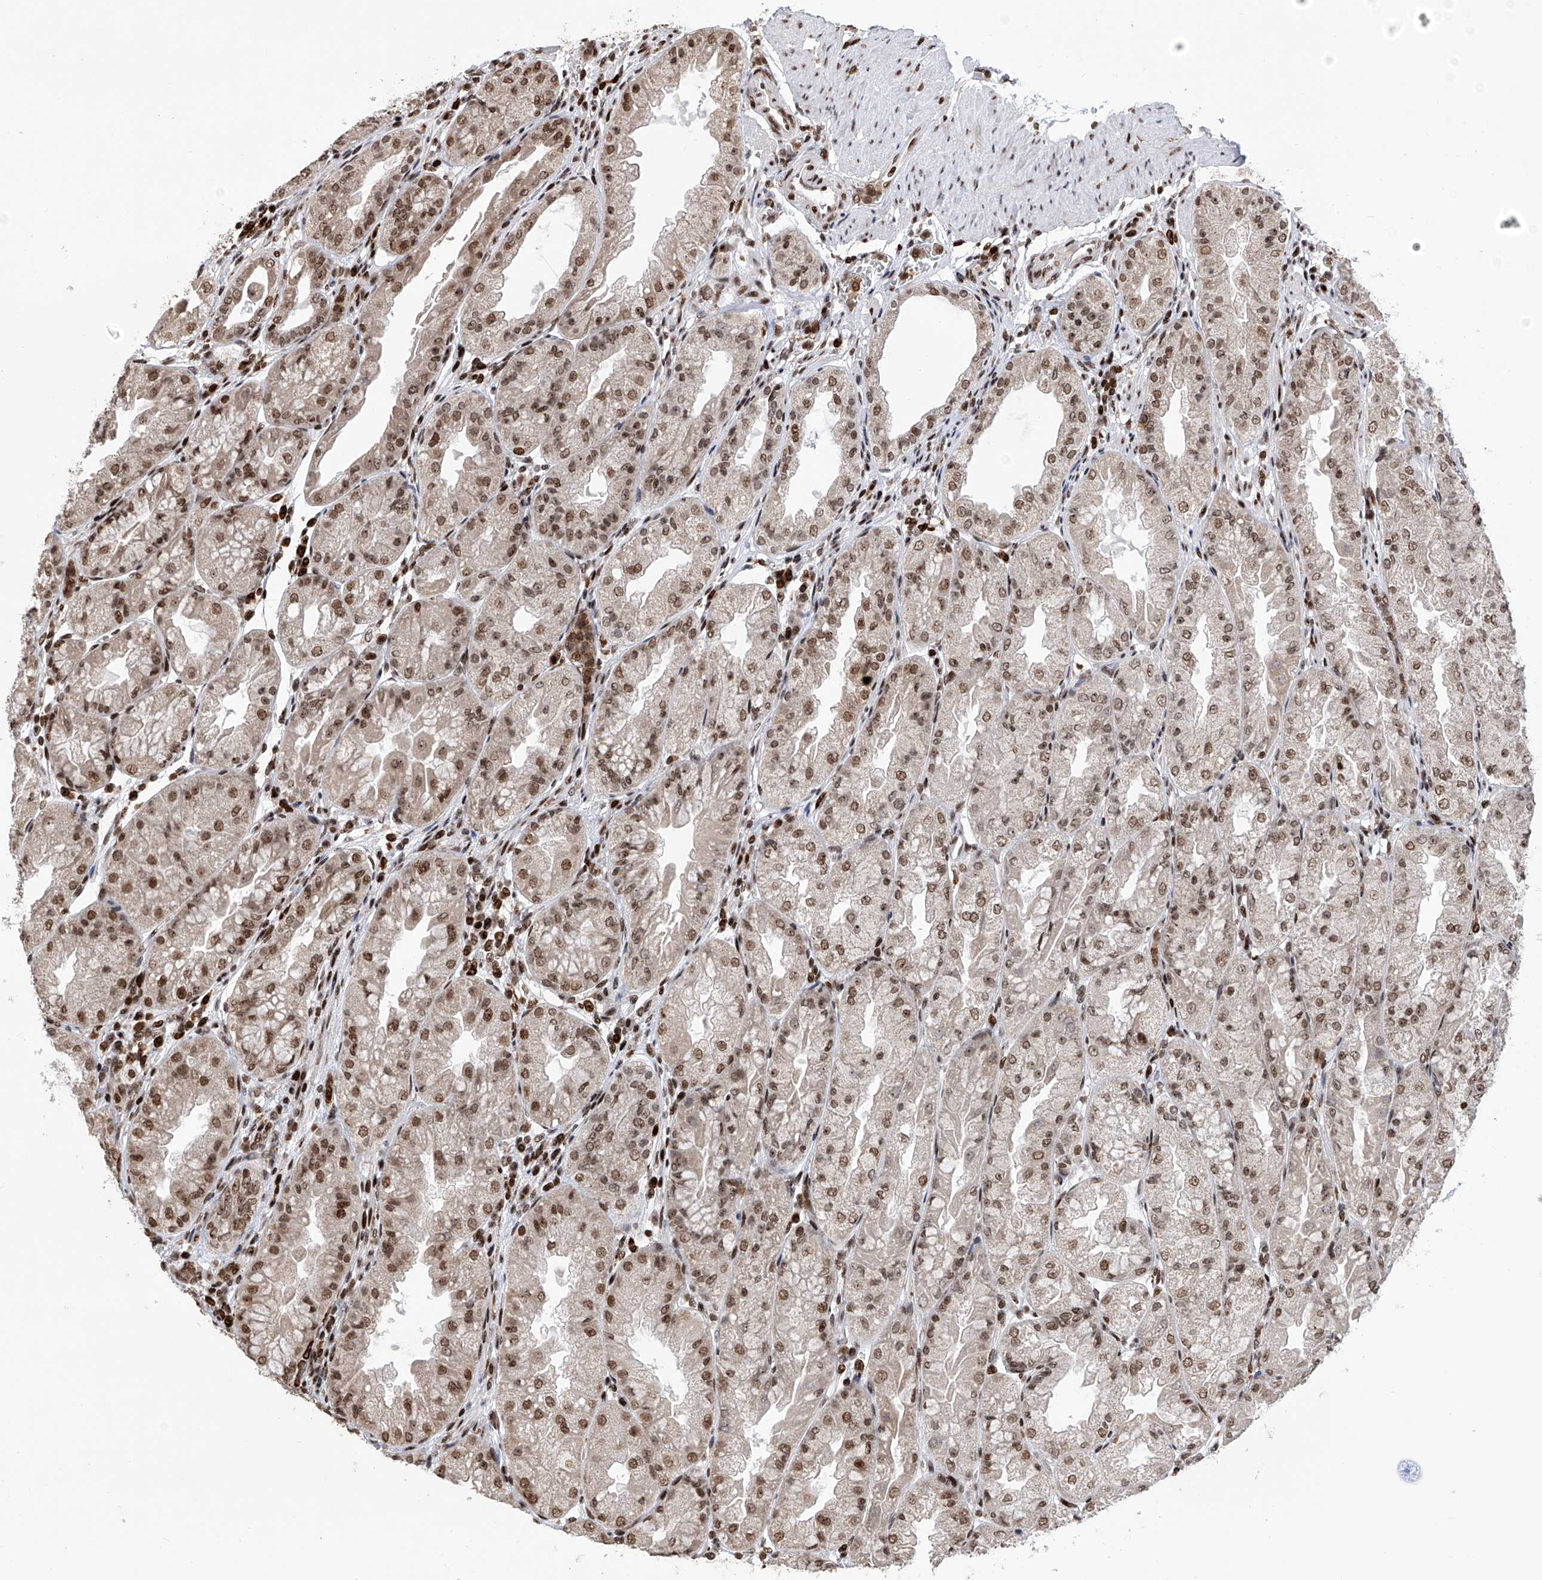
{"staining": {"intensity": "strong", "quantity": ">75%", "location": "cytoplasmic/membranous,nuclear"}, "tissue": "stomach", "cell_type": "Glandular cells", "image_type": "normal", "snomed": [{"axis": "morphology", "description": "Normal tissue, NOS"}, {"axis": "topography", "description": "Stomach, upper"}], "caption": "The image demonstrates a brown stain indicating the presence of a protein in the cytoplasmic/membranous,nuclear of glandular cells in stomach.", "gene": "PAK1IP1", "patient": {"sex": "male", "age": 47}}